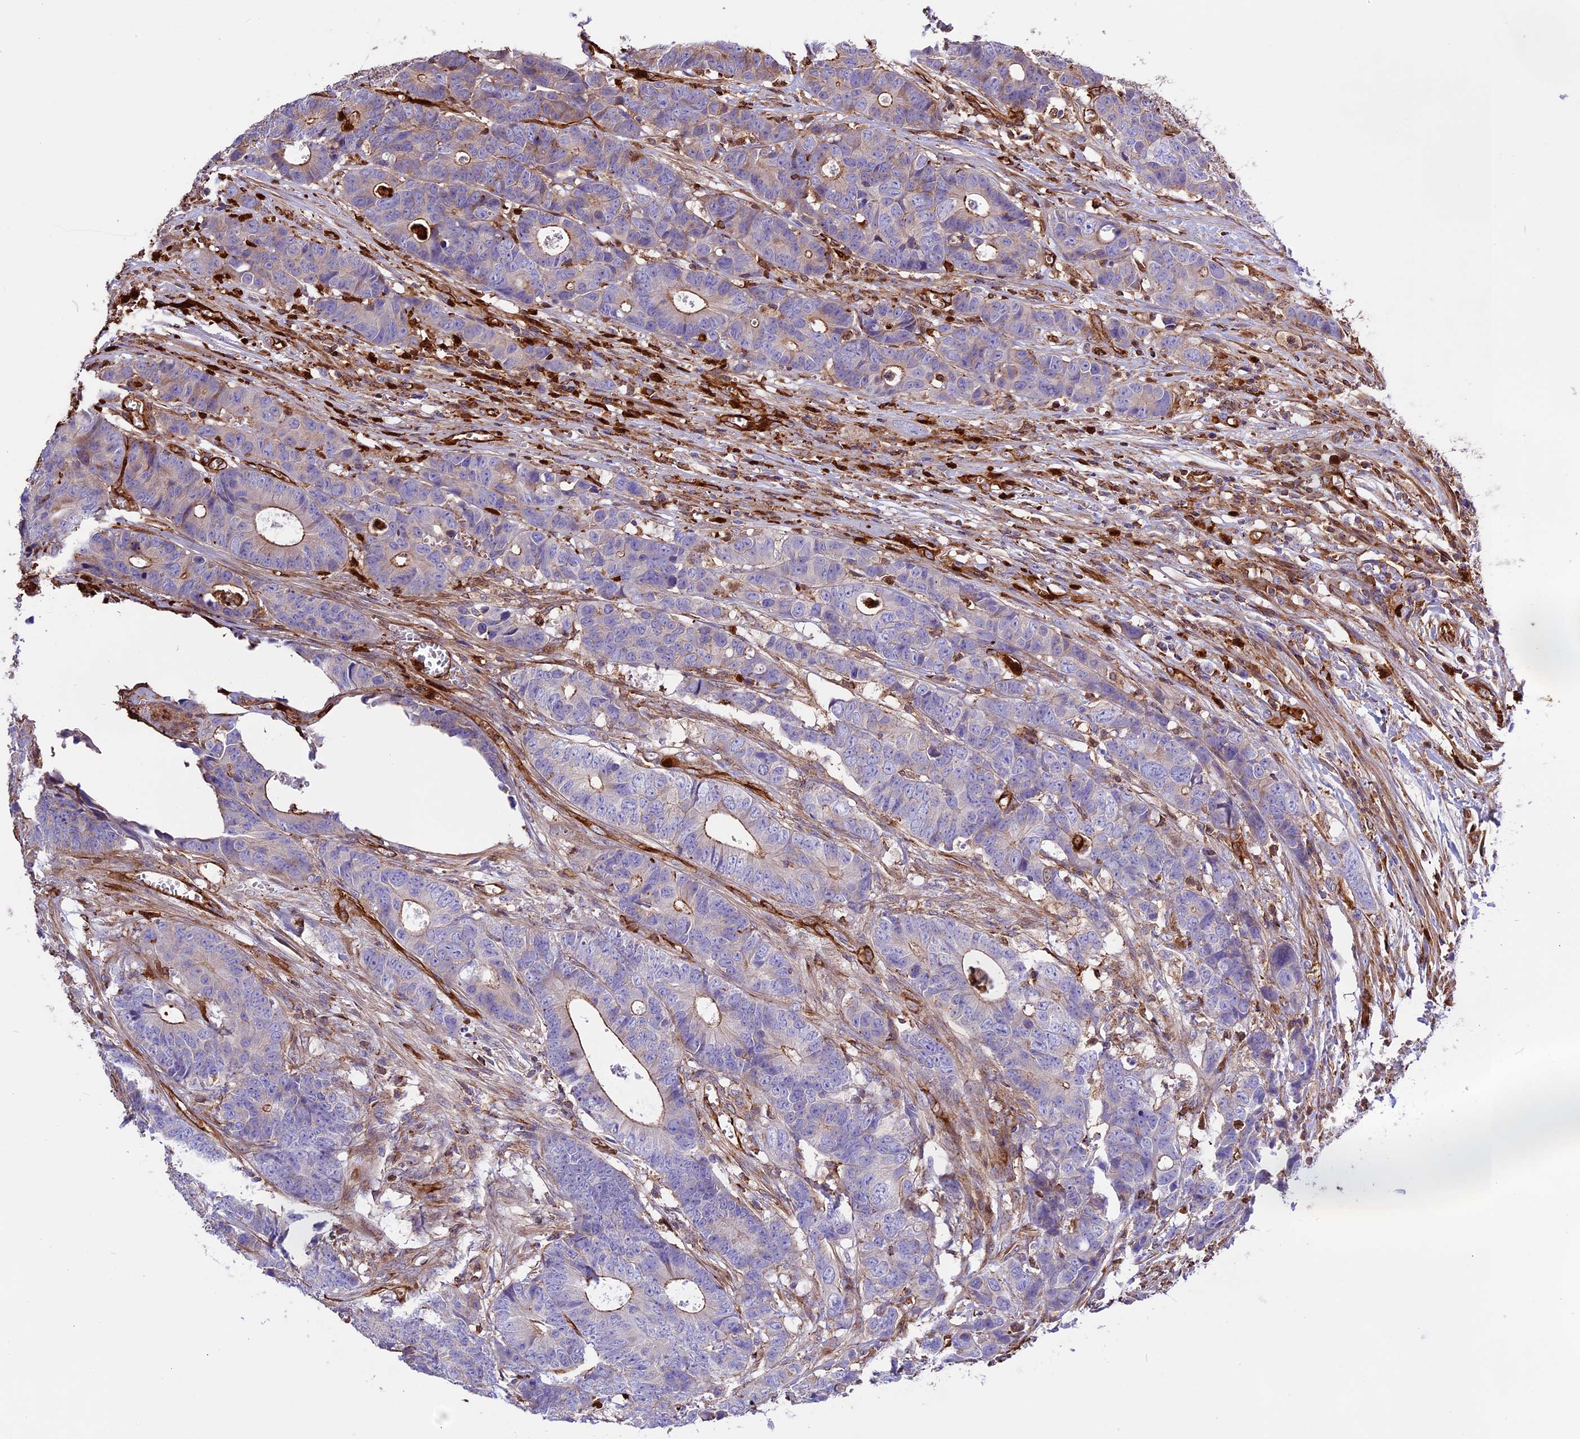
{"staining": {"intensity": "moderate", "quantity": "<25%", "location": "cytoplasmic/membranous"}, "tissue": "colorectal cancer", "cell_type": "Tumor cells", "image_type": "cancer", "snomed": [{"axis": "morphology", "description": "Adenocarcinoma, NOS"}, {"axis": "topography", "description": "Colon"}], "caption": "Colorectal cancer stained with a brown dye displays moderate cytoplasmic/membranous positive expression in about <25% of tumor cells.", "gene": "CD99L2", "patient": {"sex": "female", "age": 57}}